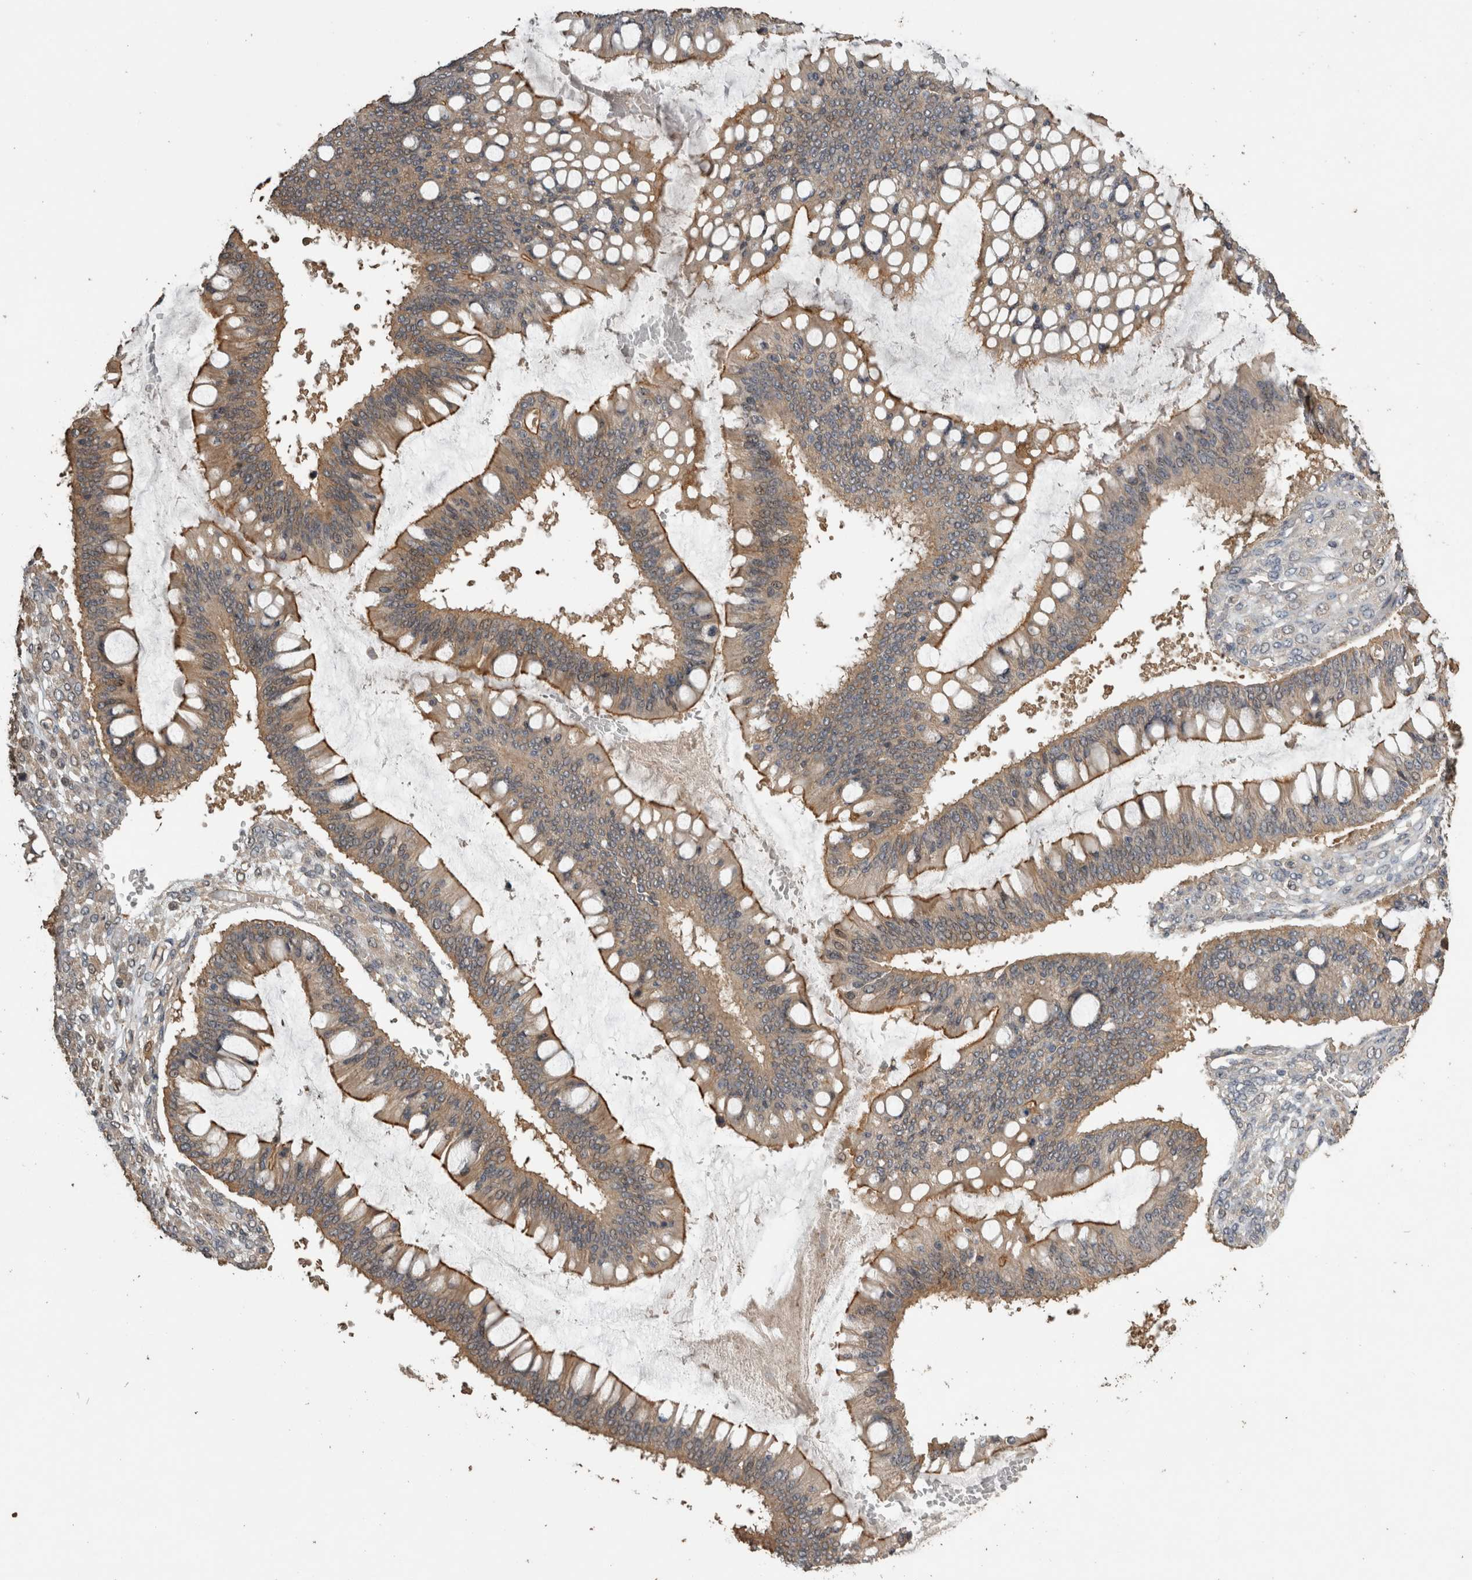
{"staining": {"intensity": "moderate", "quantity": ">75%", "location": "cytoplasmic/membranous"}, "tissue": "ovarian cancer", "cell_type": "Tumor cells", "image_type": "cancer", "snomed": [{"axis": "morphology", "description": "Cystadenocarcinoma, mucinous, NOS"}, {"axis": "topography", "description": "Ovary"}], "caption": "Moderate cytoplasmic/membranous protein expression is present in approximately >75% of tumor cells in ovarian cancer.", "gene": "RHPN1", "patient": {"sex": "female", "age": 73}}